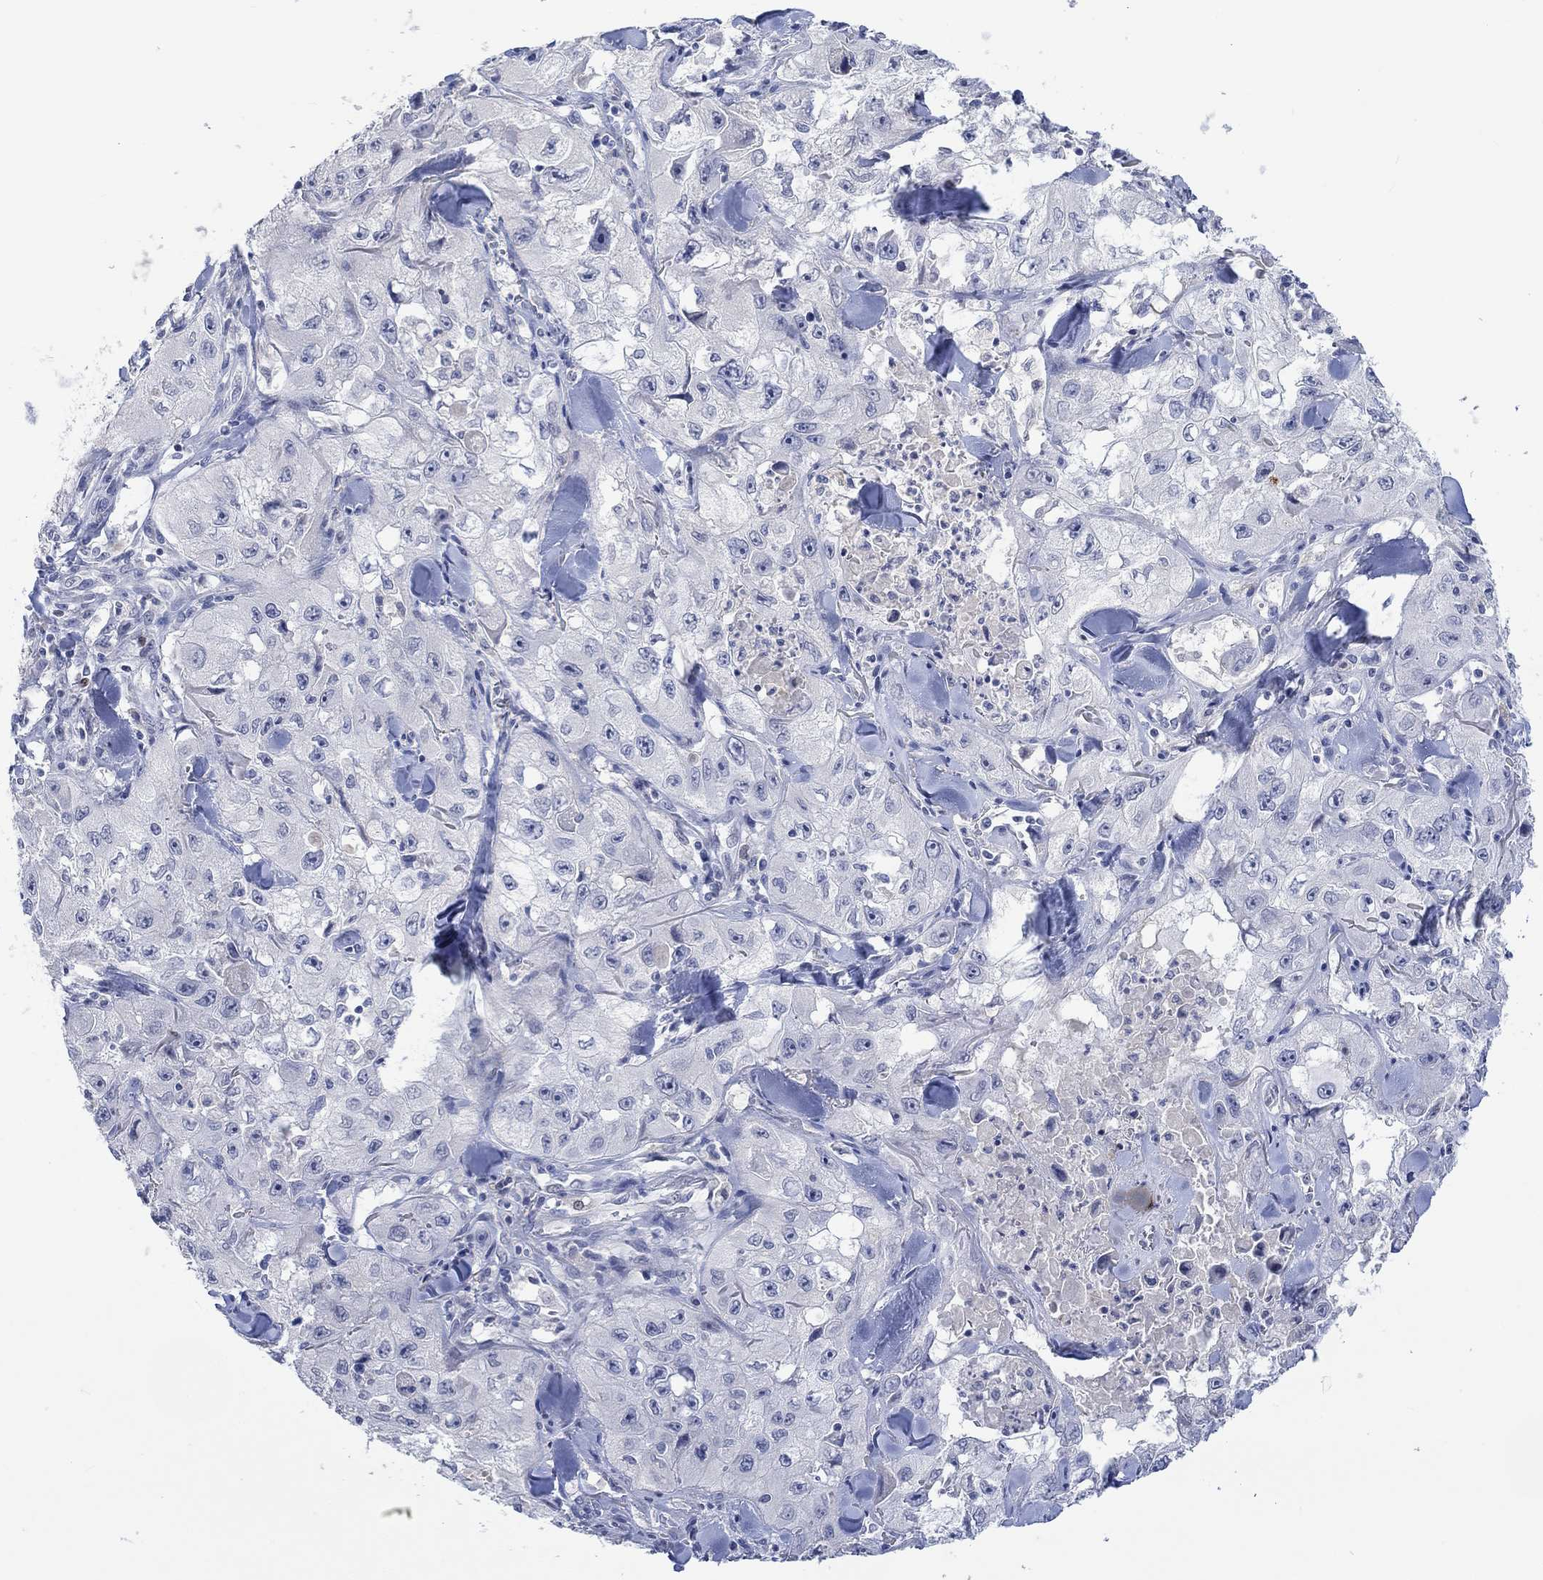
{"staining": {"intensity": "negative", "quantity": "none", "location": "none"}, "tissue": "skin cancer", "cell_type": "Tumor cells", "image_type": "cancer", "snomed": [{"axis": "morphology", "description": "Squamous cell carcinoma, NOS"}, {"axis": "topography", "description": "Skin"}, {"axis": "topography", "description": "Subcutis"}], "caption": "IHC of skin cancer (squamous cell carcinoma) exhibits no positivity in tumor cells.", "gene": "DLK1", "patient": {"sex": "male", "age": 73}}